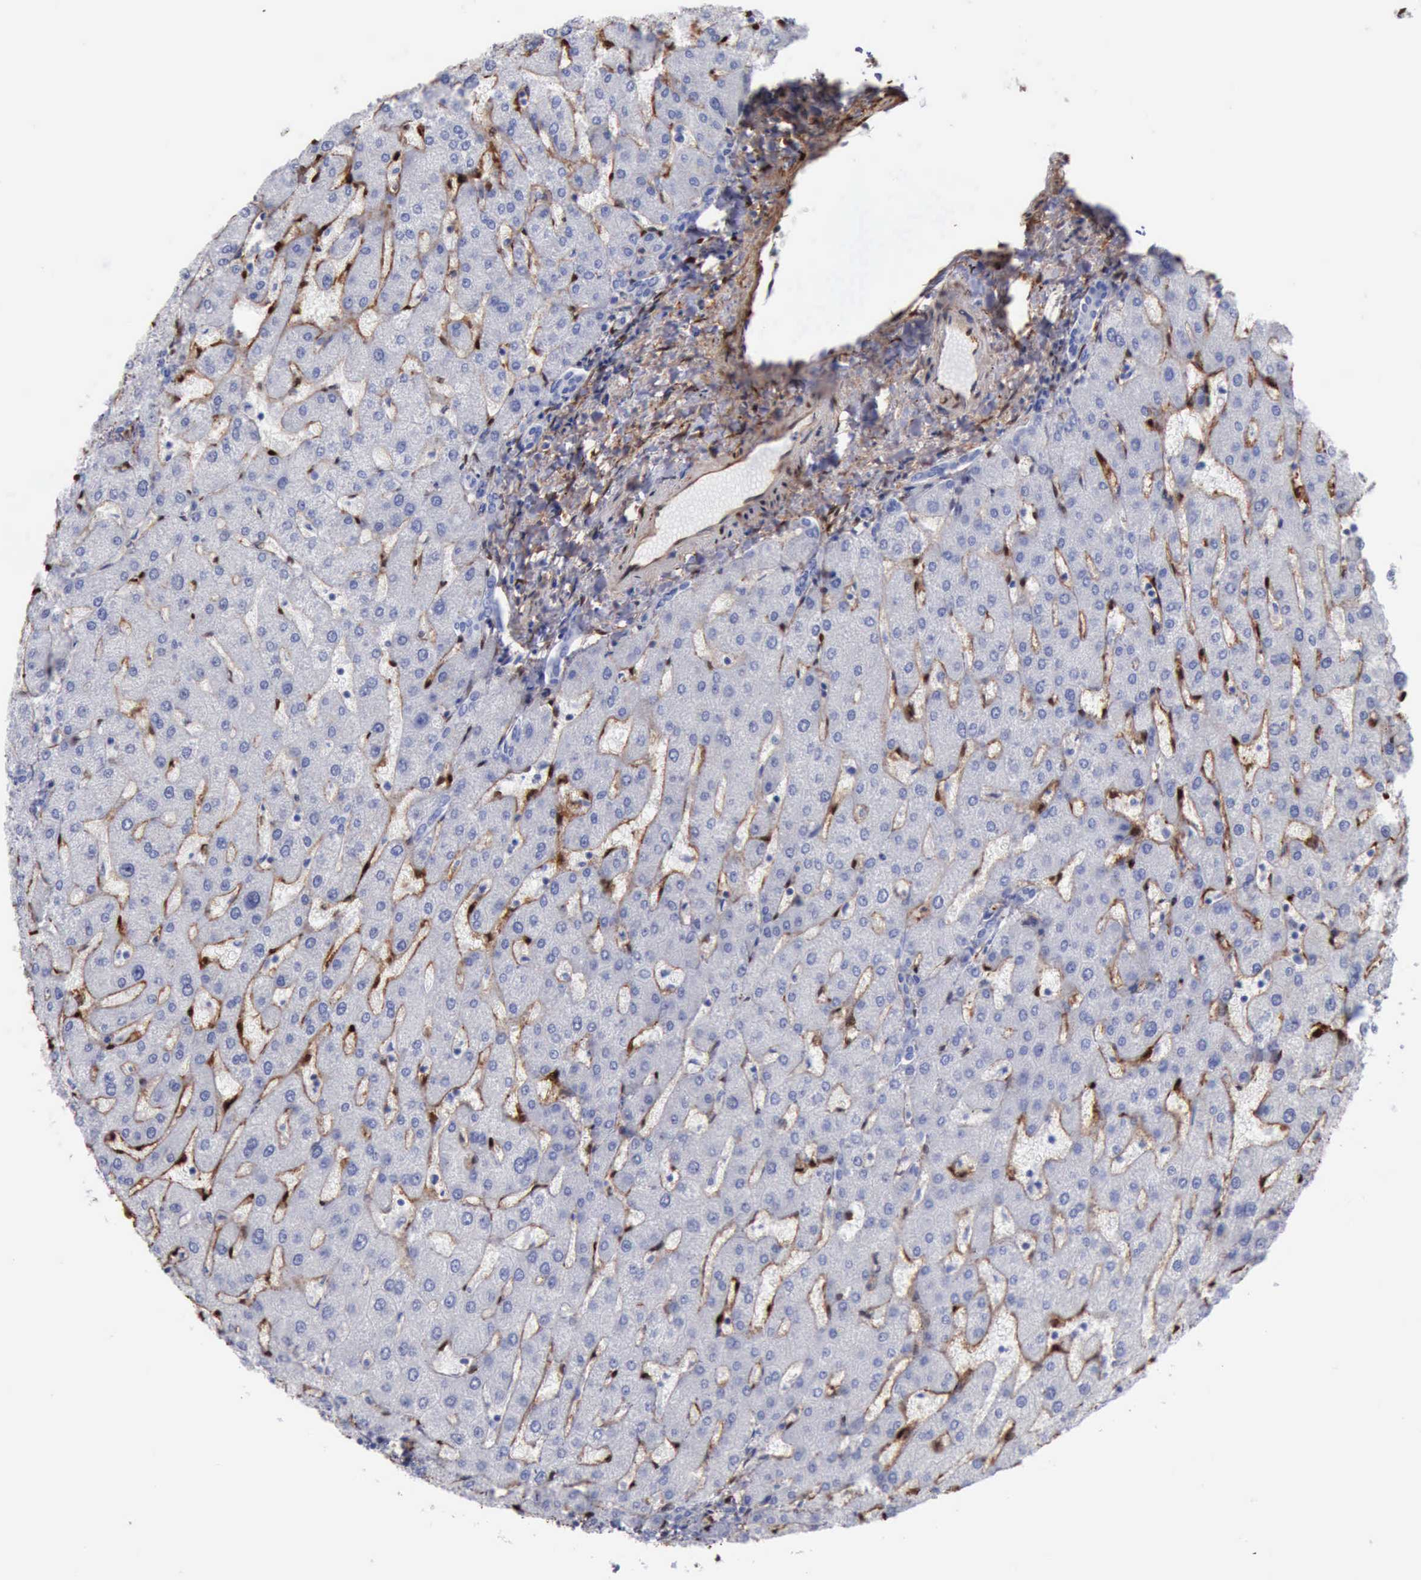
{"staining": {"intensity": "negative", "quantity": "none", "location": "none"}, "tissue": "liver", "cell_type": "Cholangiocytes", "image_type": "normal", "snomed": [{"axis": "morphology", "description": "Normal tissue, NOS"}, {"axis": "topography", "description": "Liver"}], "caption": "Immunohistochemical staining of unremarkable liver exhibits no significant positivity in cholangiocytes. (DAB immunohistochemistry with hematoxylin counter stain).", "gene": "FHL1", "patient": {"sex": "male", "age": 67}}